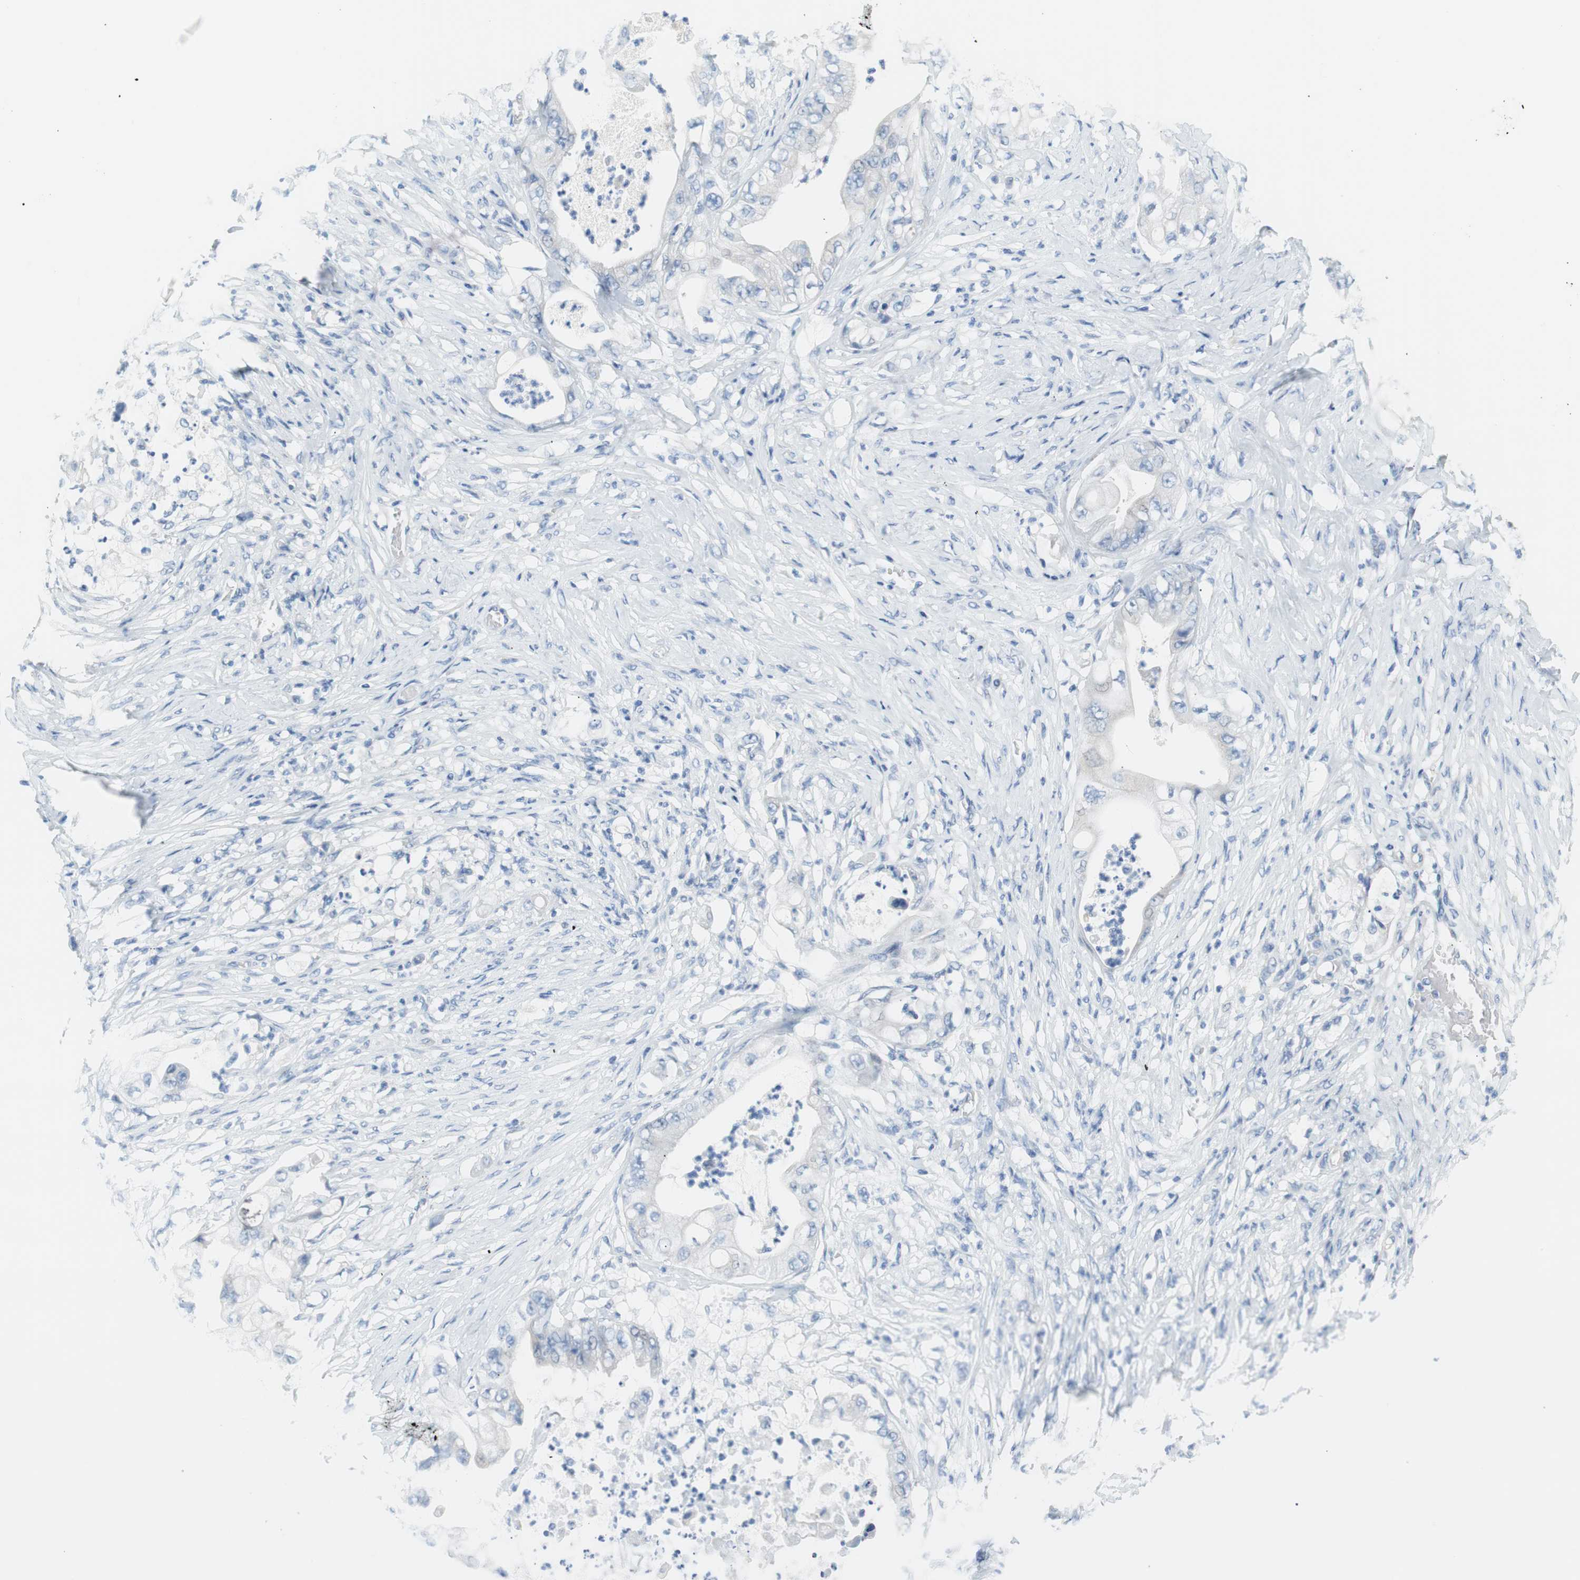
{"staining": {"intensity": "negative", "quantity": "none", "location": "none"}, "tissue": "stomach cancer", "cell_type": "Tumor cells", "image_type": "cancer", "snomed": [{"axis": "morphology", "description": "Adenocarcinoma, NOS"}, {"axis": "topography", "description": "Stomach"}], "caption": "Stomach adenocarcinoma was stained to show a protein in brown. There is no significant expression in tumor cells.", "gene": "MYH1", "patient": {"sex": "female", "age": 73}}